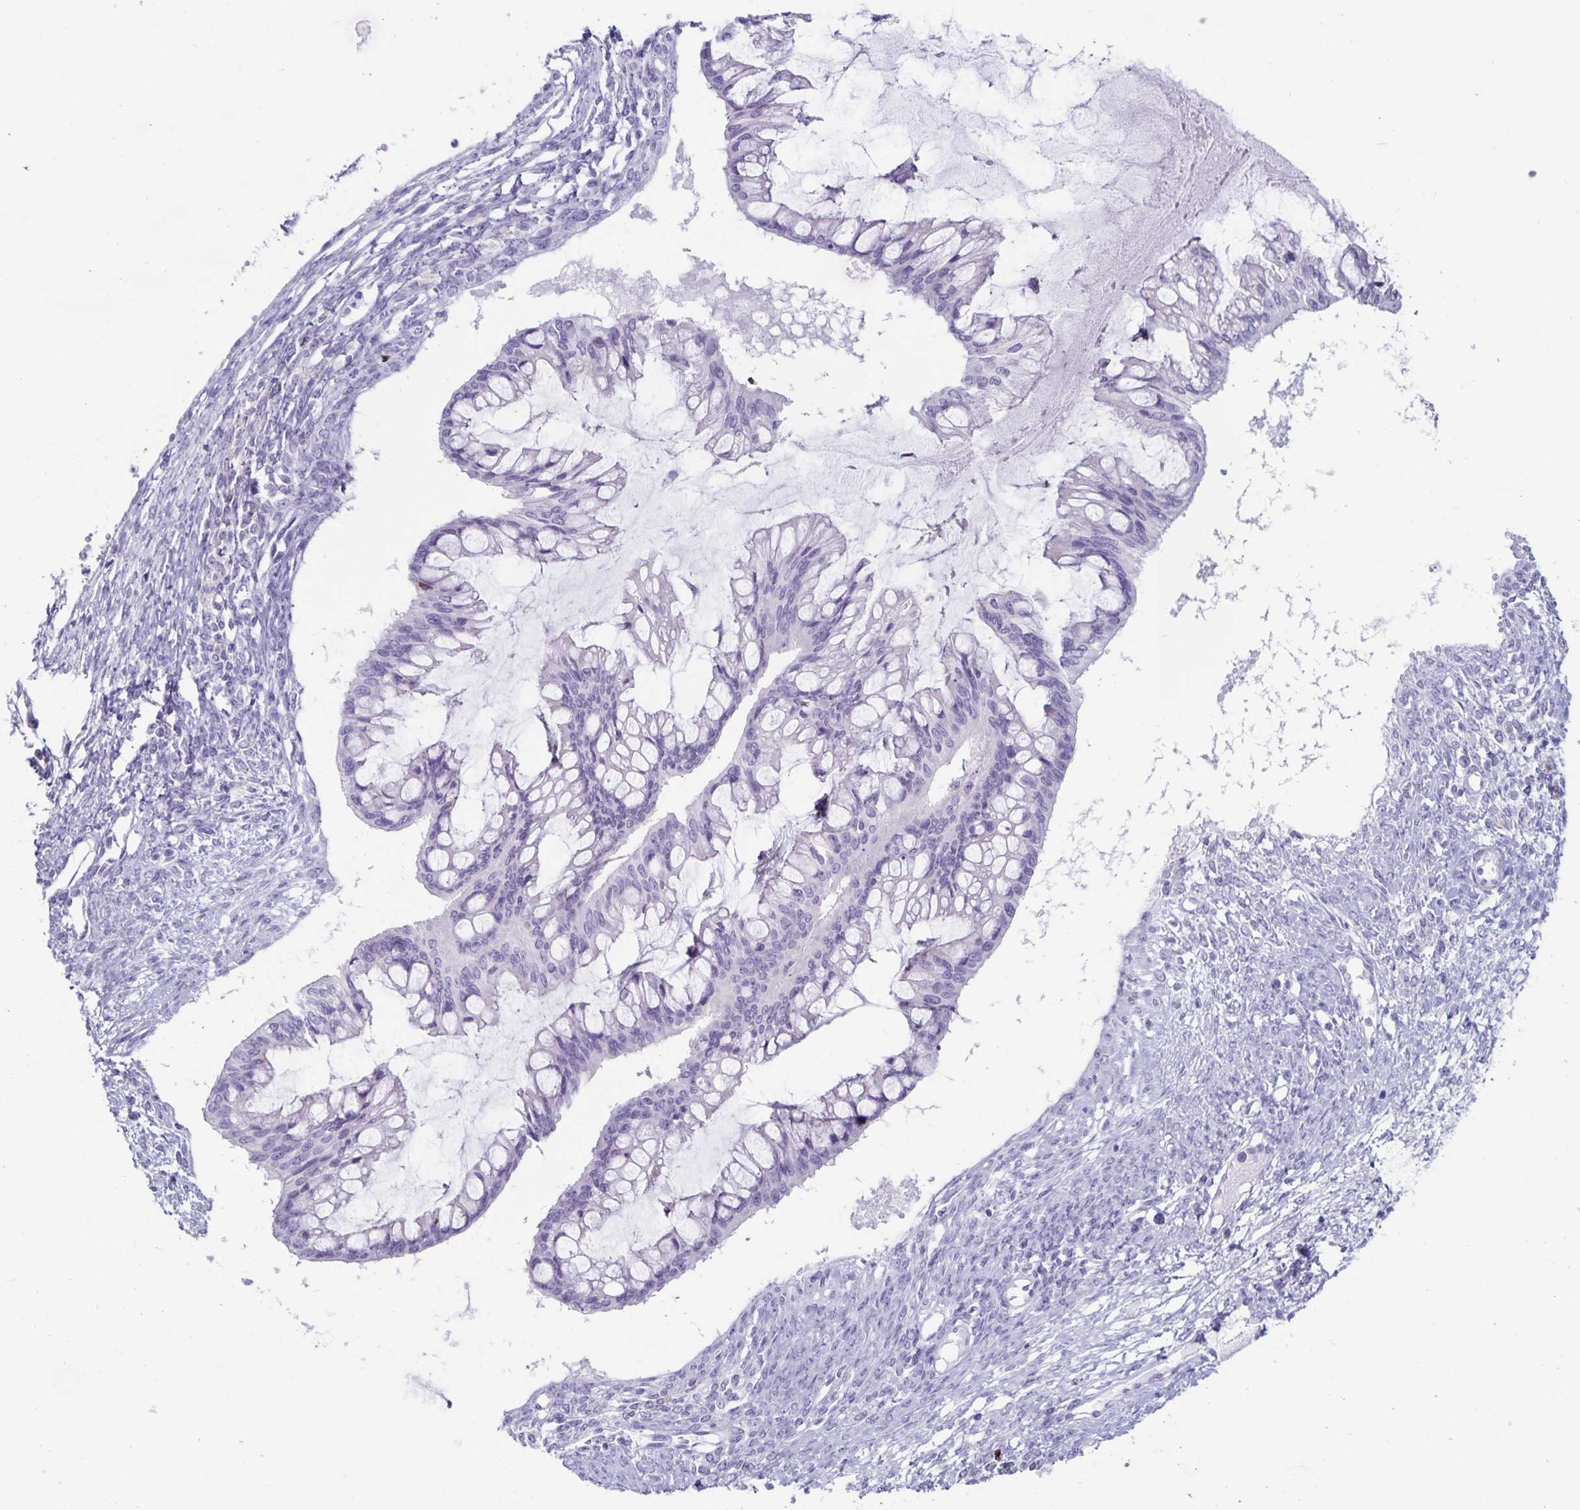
{"staining": {"intensity": "negative", "quantity": "none", "location": "none"}, "tissue": "ovarian cancer", "cell_type": "Tumor cells", "image_type": "cancer", "snomed": [{"axis": "morphology", "description": "Cystadenocarcinoma, mucinous, NOS"}, {"axis": "topography", "description": "Ovary"}], "caption": "This is a image of IHC staining of mucinous cystadenocarcinoma (ovarian), which shows no positivity in tumor cells.", "gene": "GNLY", "patient": {"sex": "female", "age": 73}}